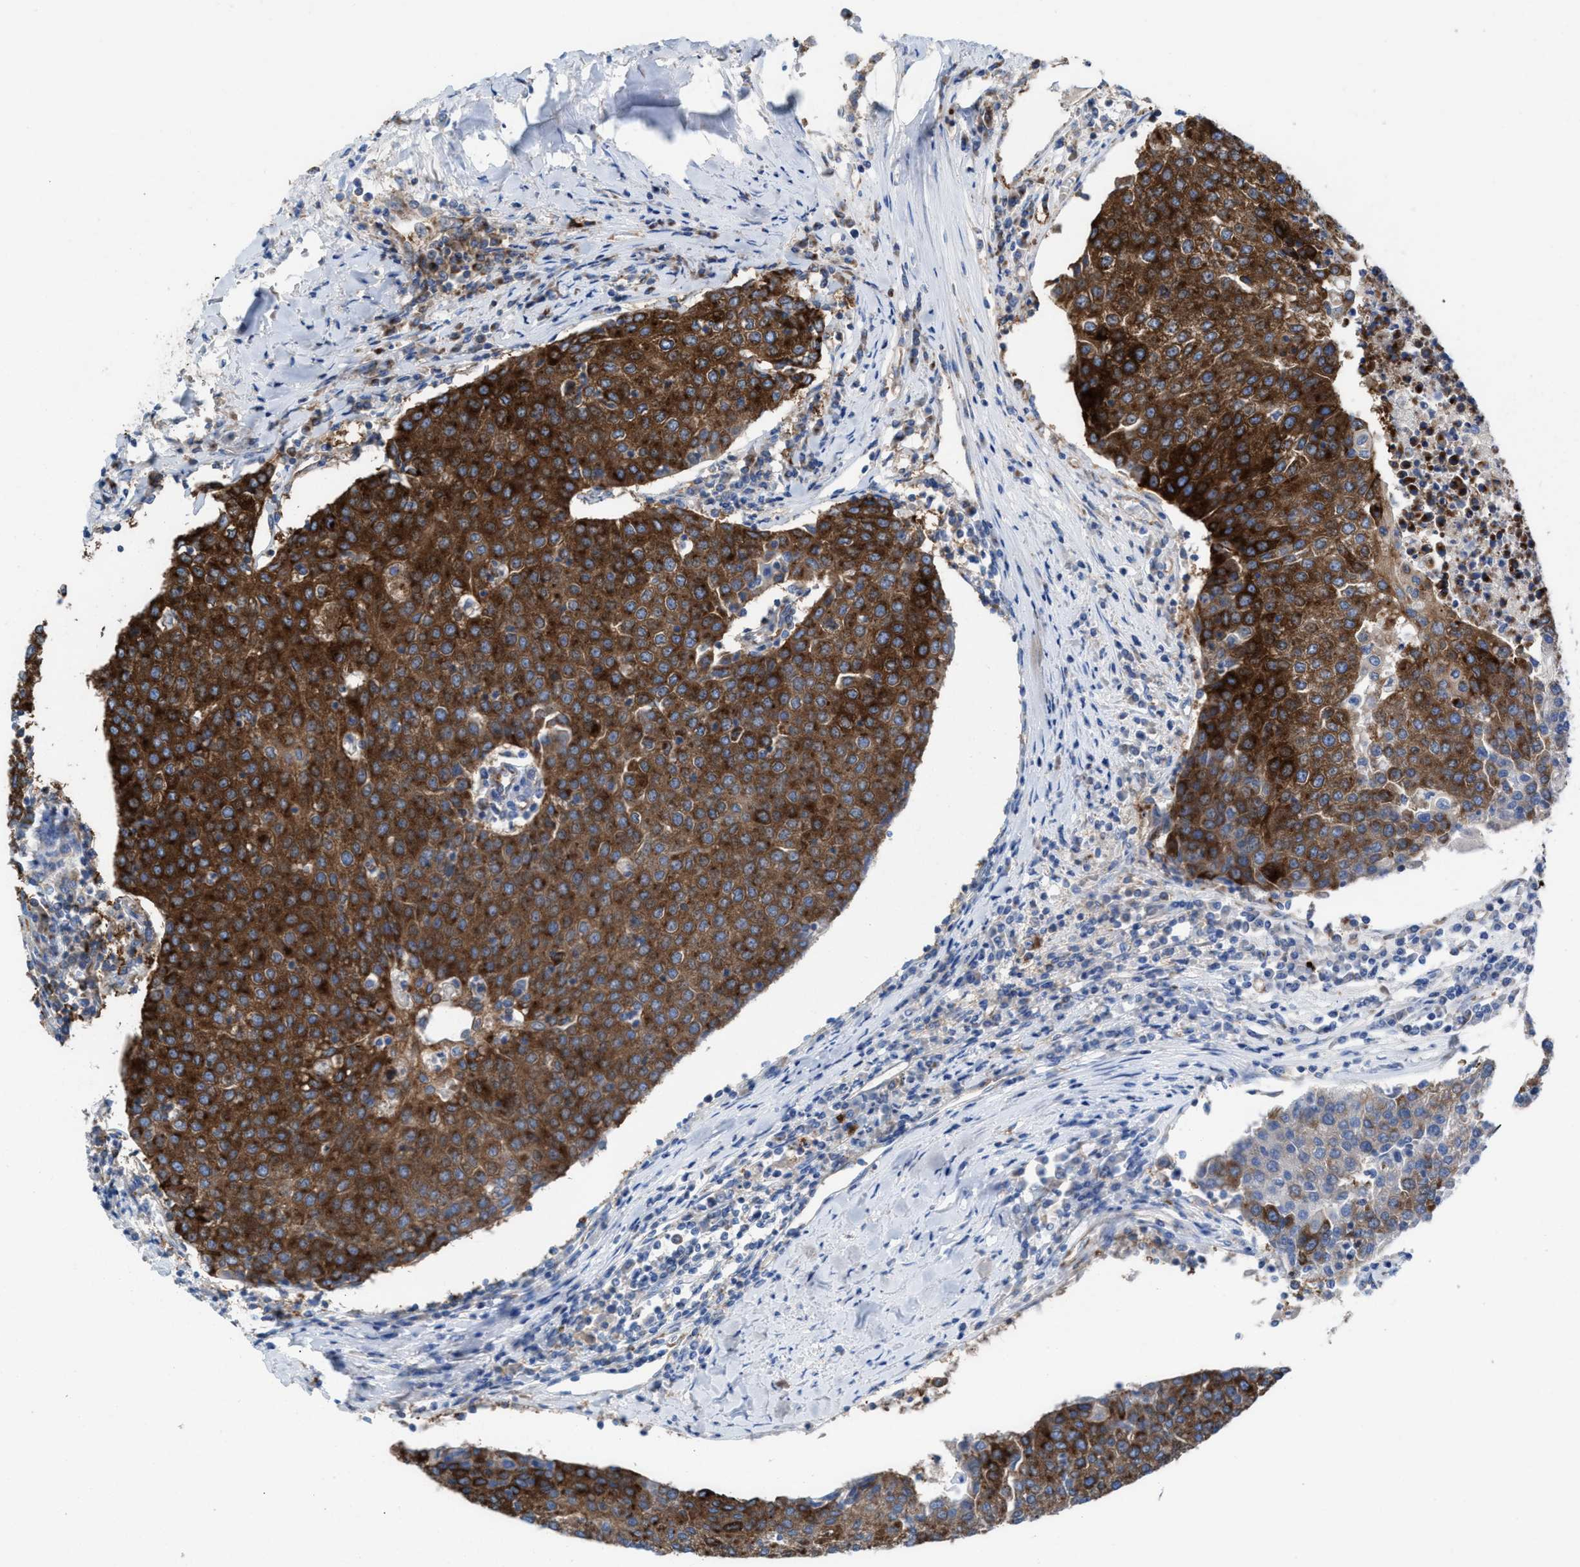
{"staining": {"intensity": "strong", "quantity": ">75%", "location": "cytoplasmic/membranous"}, "tissue": "urothelial cancer", "cell_type": "Tumor cells", "image_type": "cancer", "snomed": [{"axis": "morphology", "description": "Urothelial carcinoma, High grade"}, {"axis": "topography", "description": "Urinary bladder"}], "caption": "Urothelial cancer stained with a brown dye exhibits strong cytoplasmic/membranous positive expression in approximately >75% of tumor cells.", "gene": "NYAP1", "patient": {"sex": "female", "age": 85}}